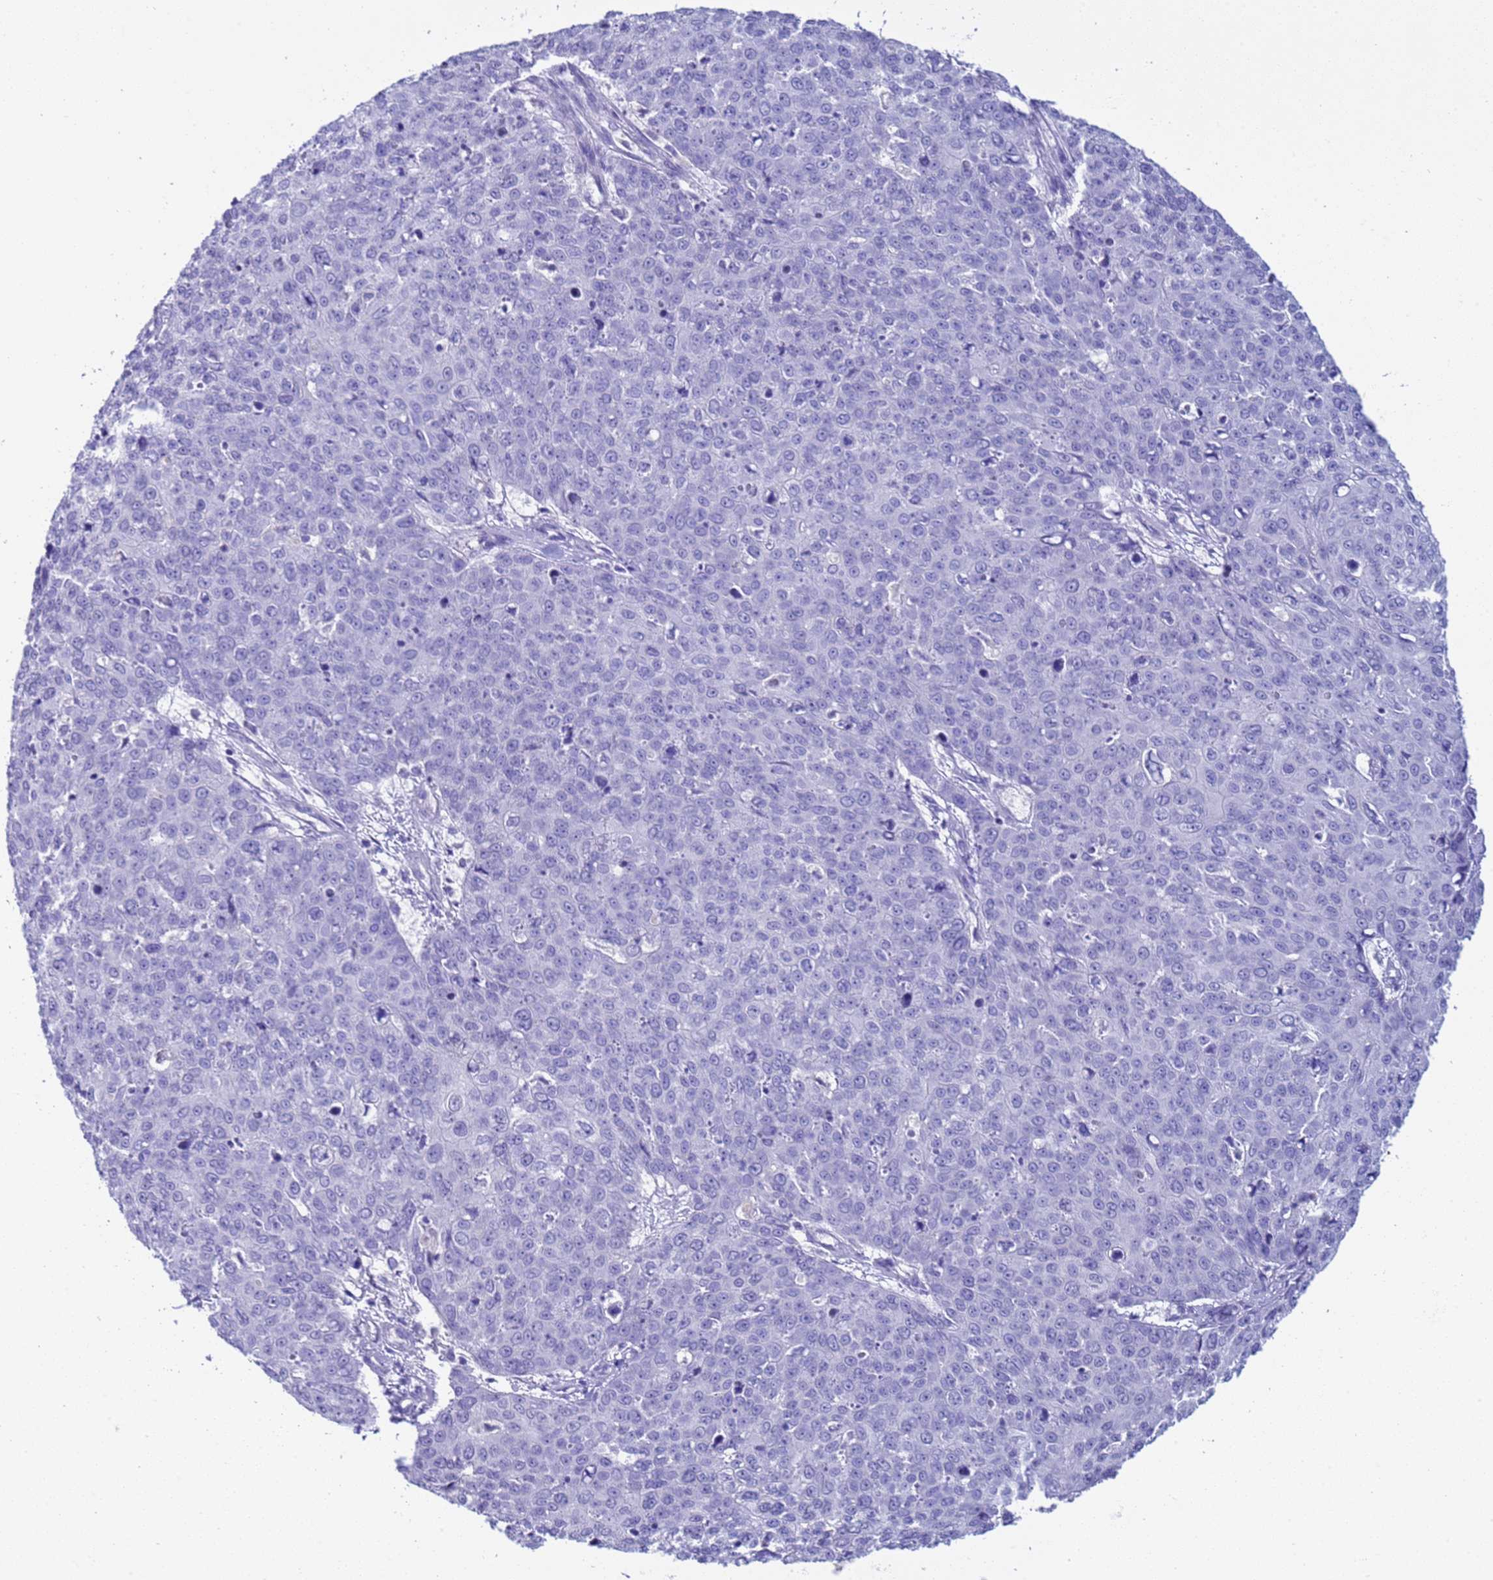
{"staining": {"intensity": "negative", "quantity": "none", "location": "none"}, "tissue": "skin cancer", "cell_type": "Tumor cells", "image_type": "cancer", "snomed": [{"axis": "morphology", "description": "Squamous cell carcinoma, NOS"}, {"axis": "topography", "description": "Skin"}], "caption": "Squamous cell carcinoma (skin) stained for a protein using IHC reveals no positivity tumor cells.", "gene": "CKM", "patient": {"sex": "male", "age": 71}}